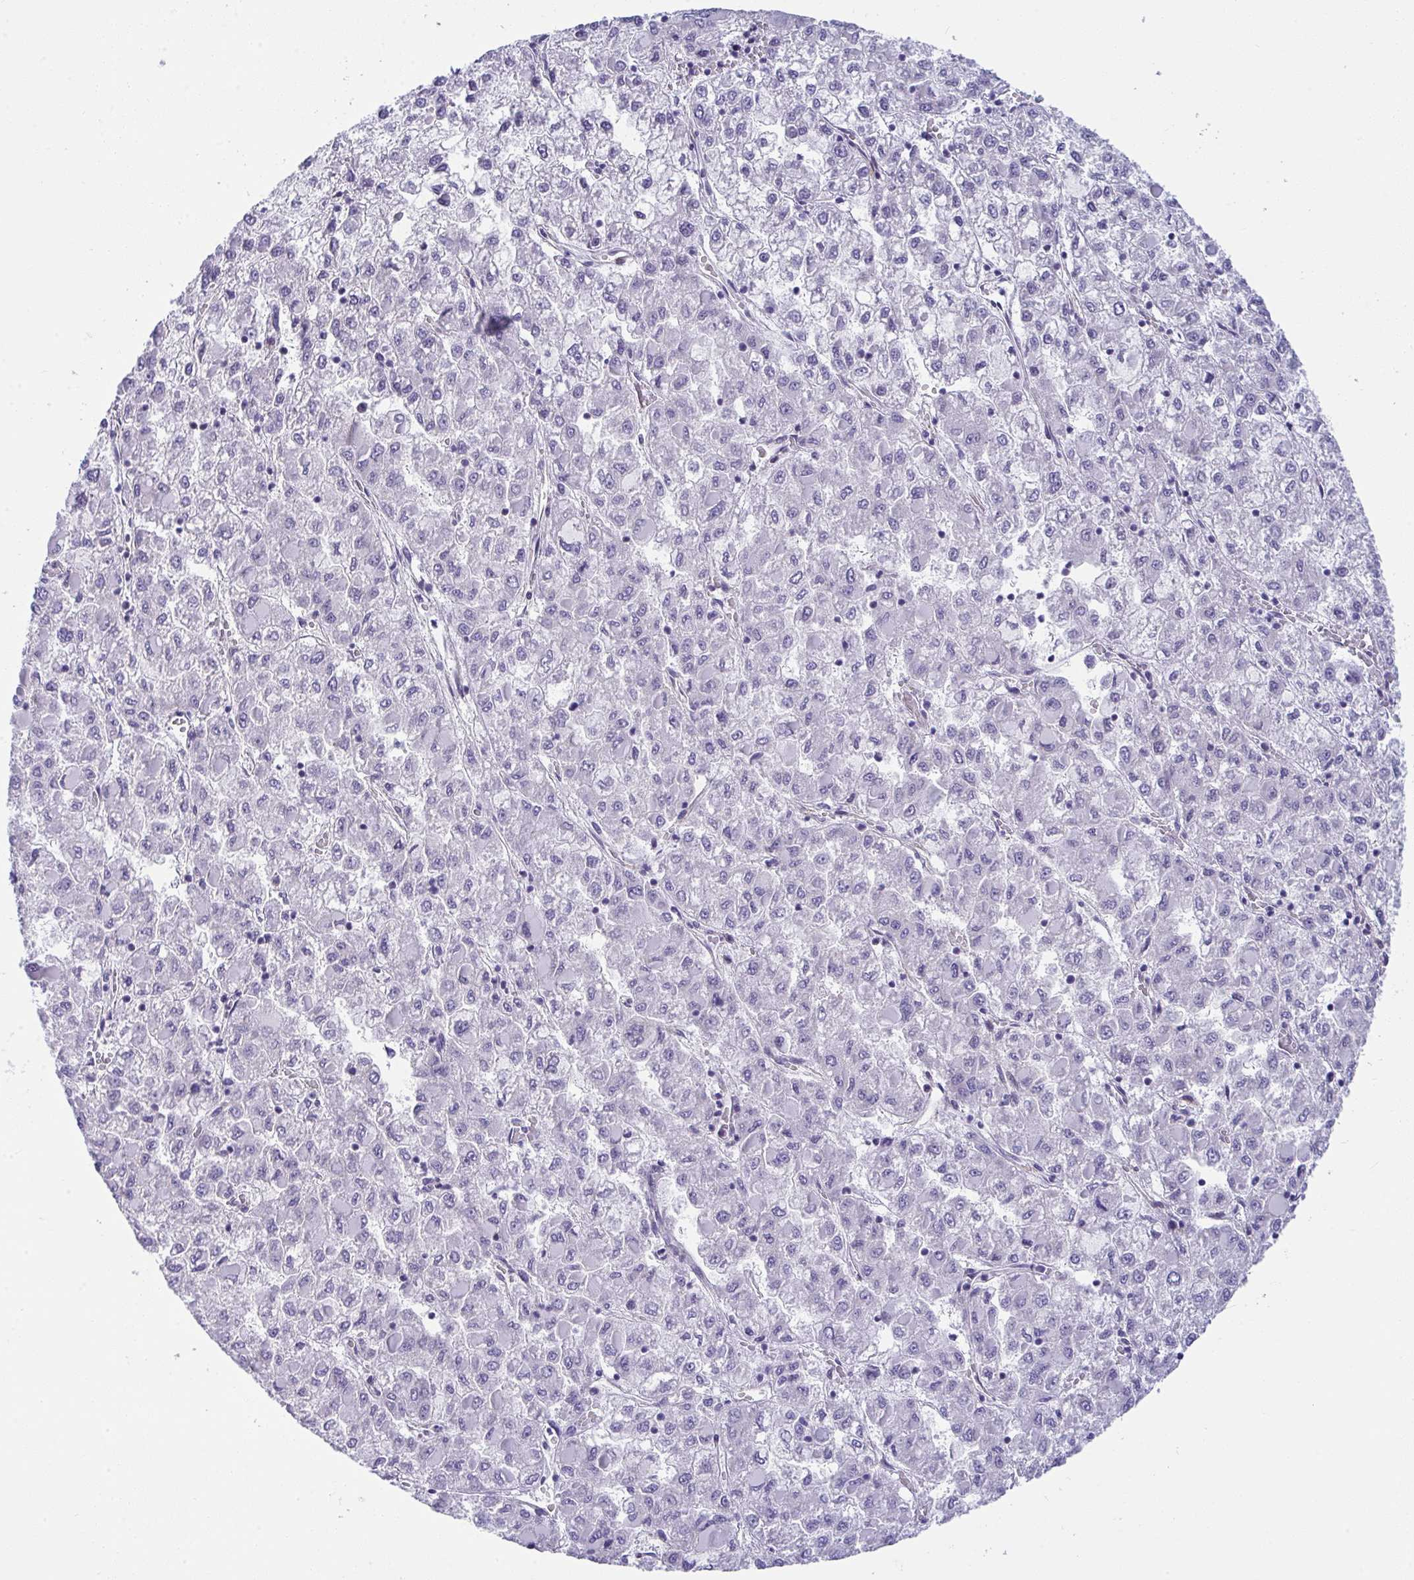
{"staining": {"intensity": "negative", "quantity": "none", "location": "none"}, "tissue": "liver cancer", "cell_type": "Tumor cells", "image_type": "cancer", "snomed": [{"axis": "morphology", "description": "Carcinoma, Hepatocellular, NOS"}, {"axis": "topography", "description": "Liver"}], "caption": "A photomicrograph of human liver hepatocellular carcinoma is negative for staining in tumor cells. (IHC, brightfield microscopy, high magnification).", "gene": "MYL12A", "patient": {"sex": "male", "age": 40}}